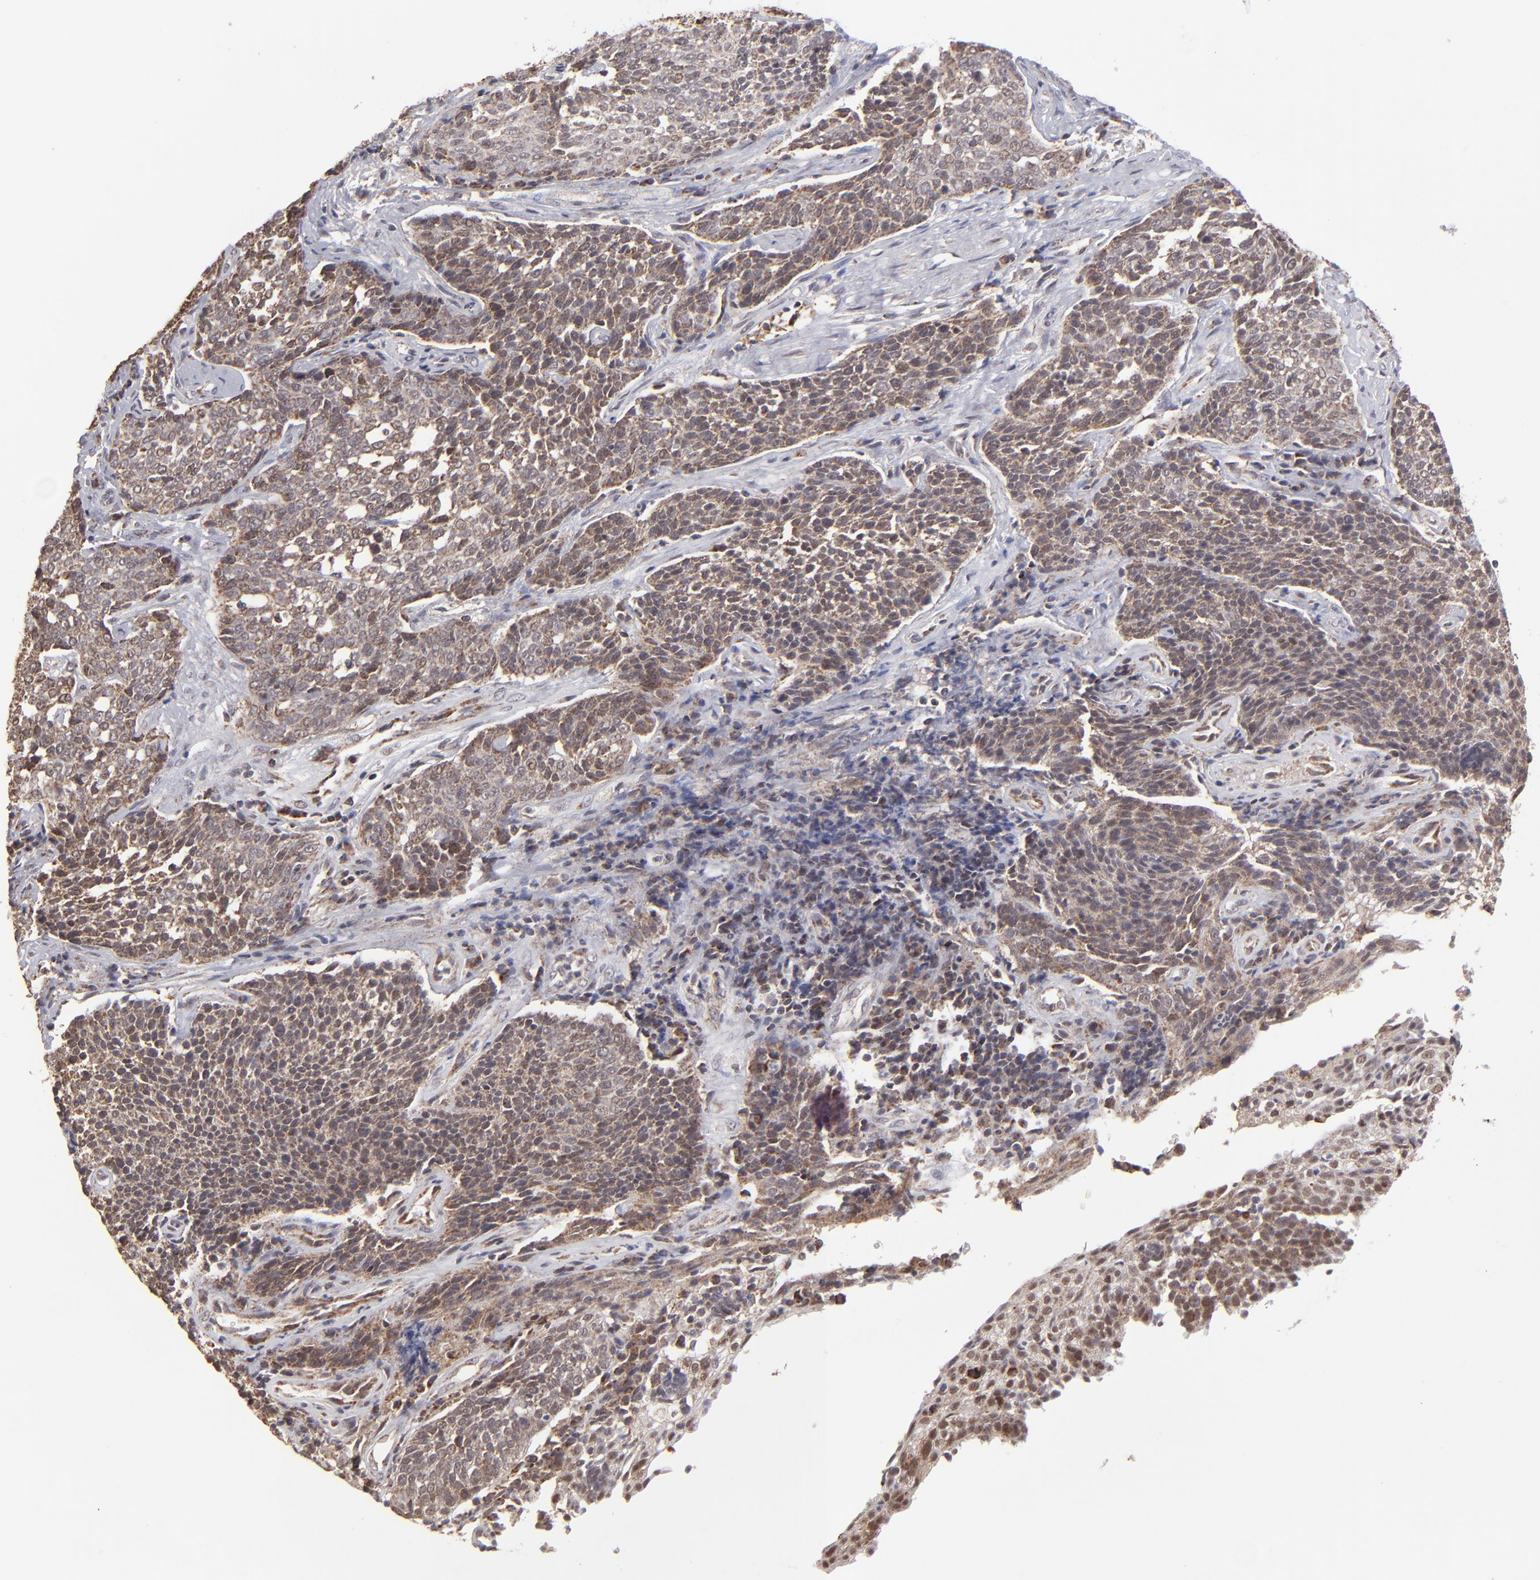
{"staining": {"intensity": "weak", "quantity": ">75%", "location": "cytoplasmic/membranous"}, "tissue": "cervical cancer", "cell_type": "Tumor cells", "image_type": "cancer", "snomed": [{"axis": "morphology", "description": "Squamous cell carcinoma, NOS"}, {"axis": "topography", "description": "Cervix"}], "caption": "Immunohistochemical staining of human cervical cancer demonstrates low levels of weak cytoplasmic/membranous protein expression in about >75% of tumor cells. The staining was performed using DAB, with brown indicating positive protein expression. Nuclei are stained blue with hematoxylin.", "gene": "SLC15A1", "patient": {"sex": "female", "age": 34}}